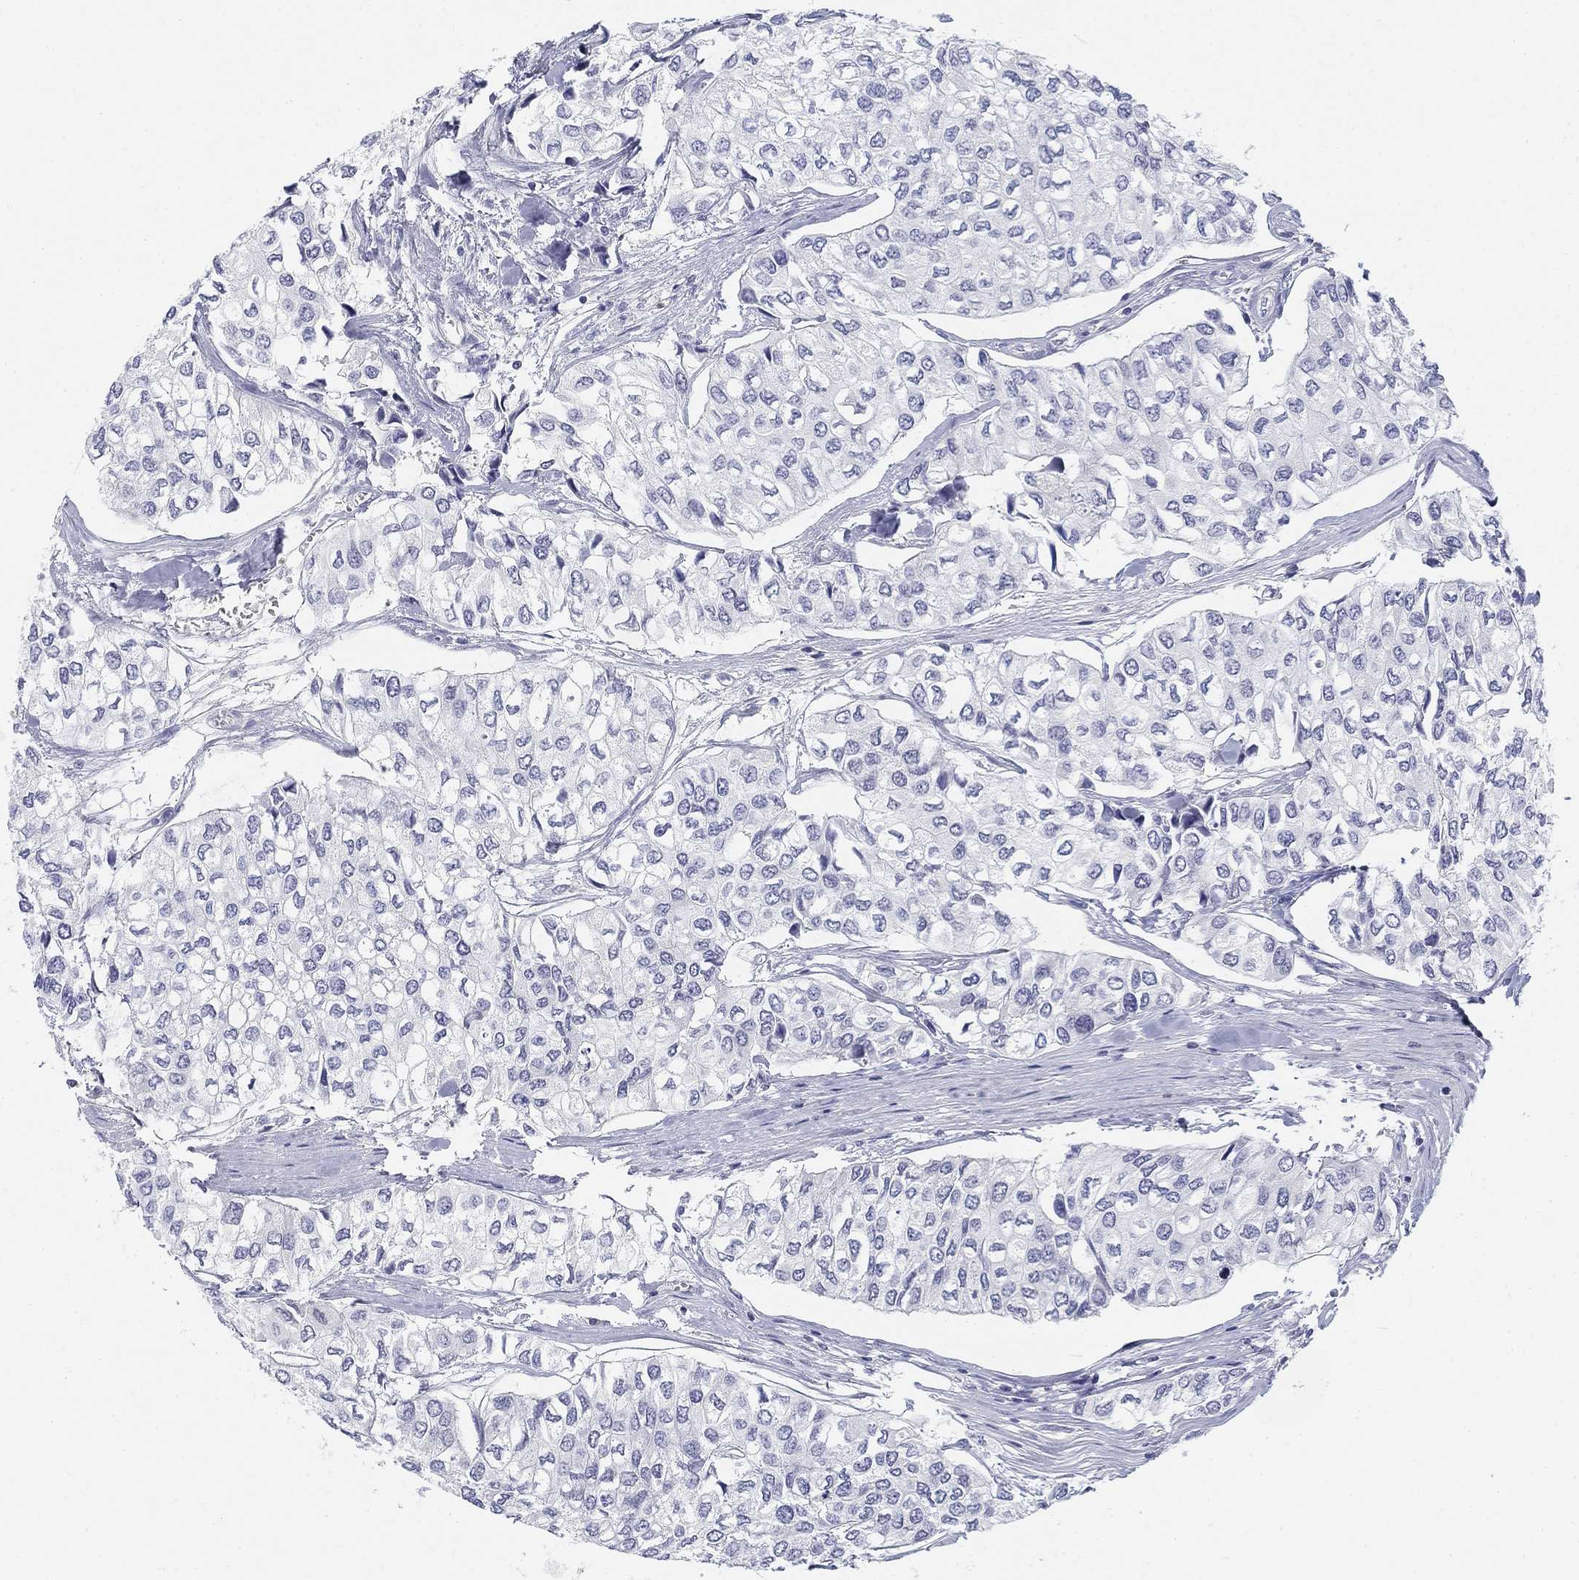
{"staining": {"intensity": "negative", "quantity": "none", "location": "none"}, "tissue": "urothelial cancer", "cell_type": "Tumor cells", "image_type": "cancer", "snomed": [{"axis": "morphology", "description": "Urothelial carcinoma, High grade"}, {"axis": "topography", "description": "Urinary bladder"}], "caption": "There is no significant staining in tumor cells of high-grade urothelial carcinoma.", "gene": "SLC2A5", "patient": {"sex": "male", "age": 73}}